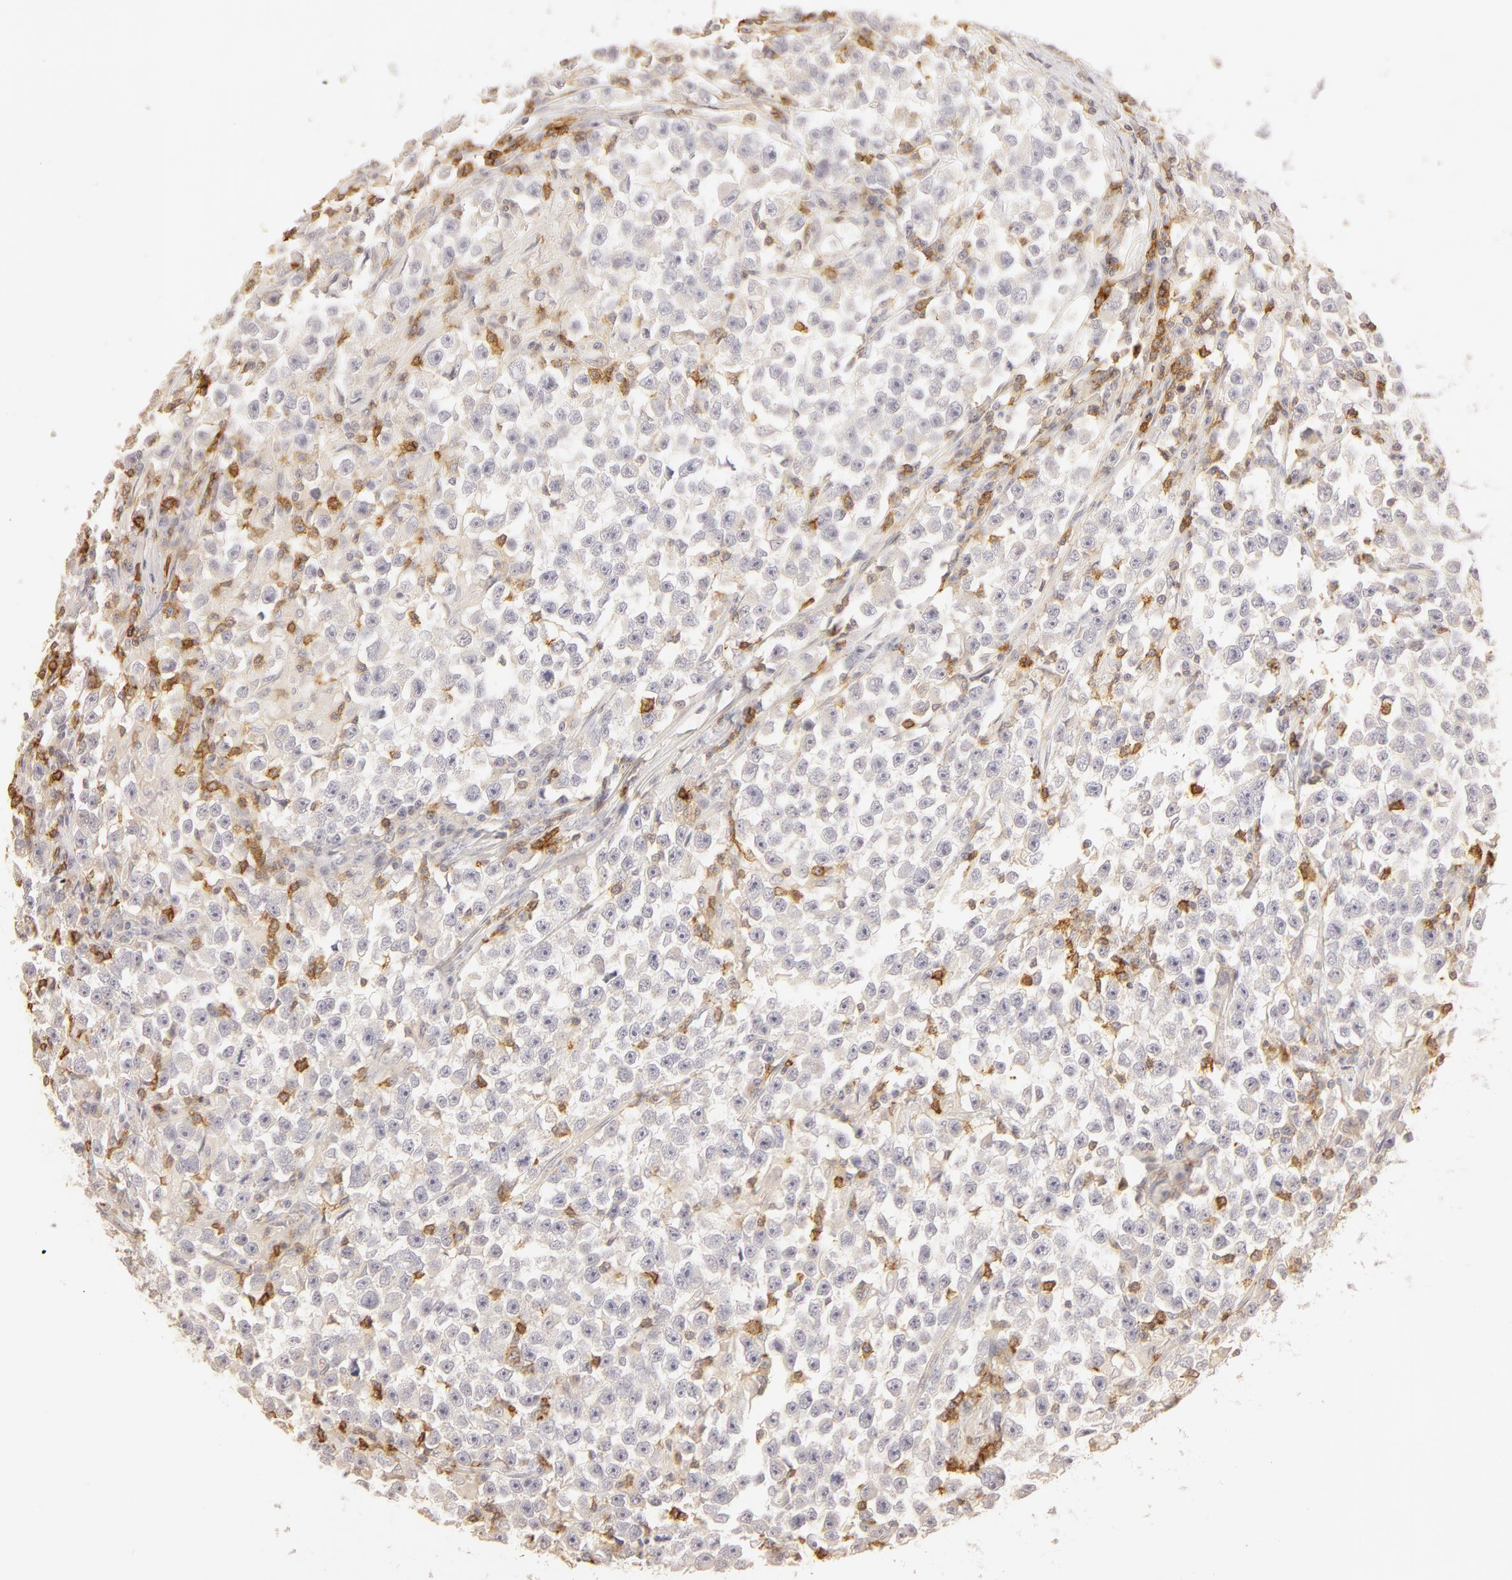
{"staining": {"intensity": "negative", "quantity": "none", "location": "none"}, "tissue": "testis cancer", "cell_type": "Tumor cells", "image_type": "cancer", "snomed": [{"axis": "morphology", "description": "Seminoma, NOS"}, {"axis": "topography", "description": "Testis"}], "caption": "Tumor cells are negative for brown protein staining in testis cancer (seminoma).", "gene": "C1R", "patient": {"sex": "male", "age": 33}}